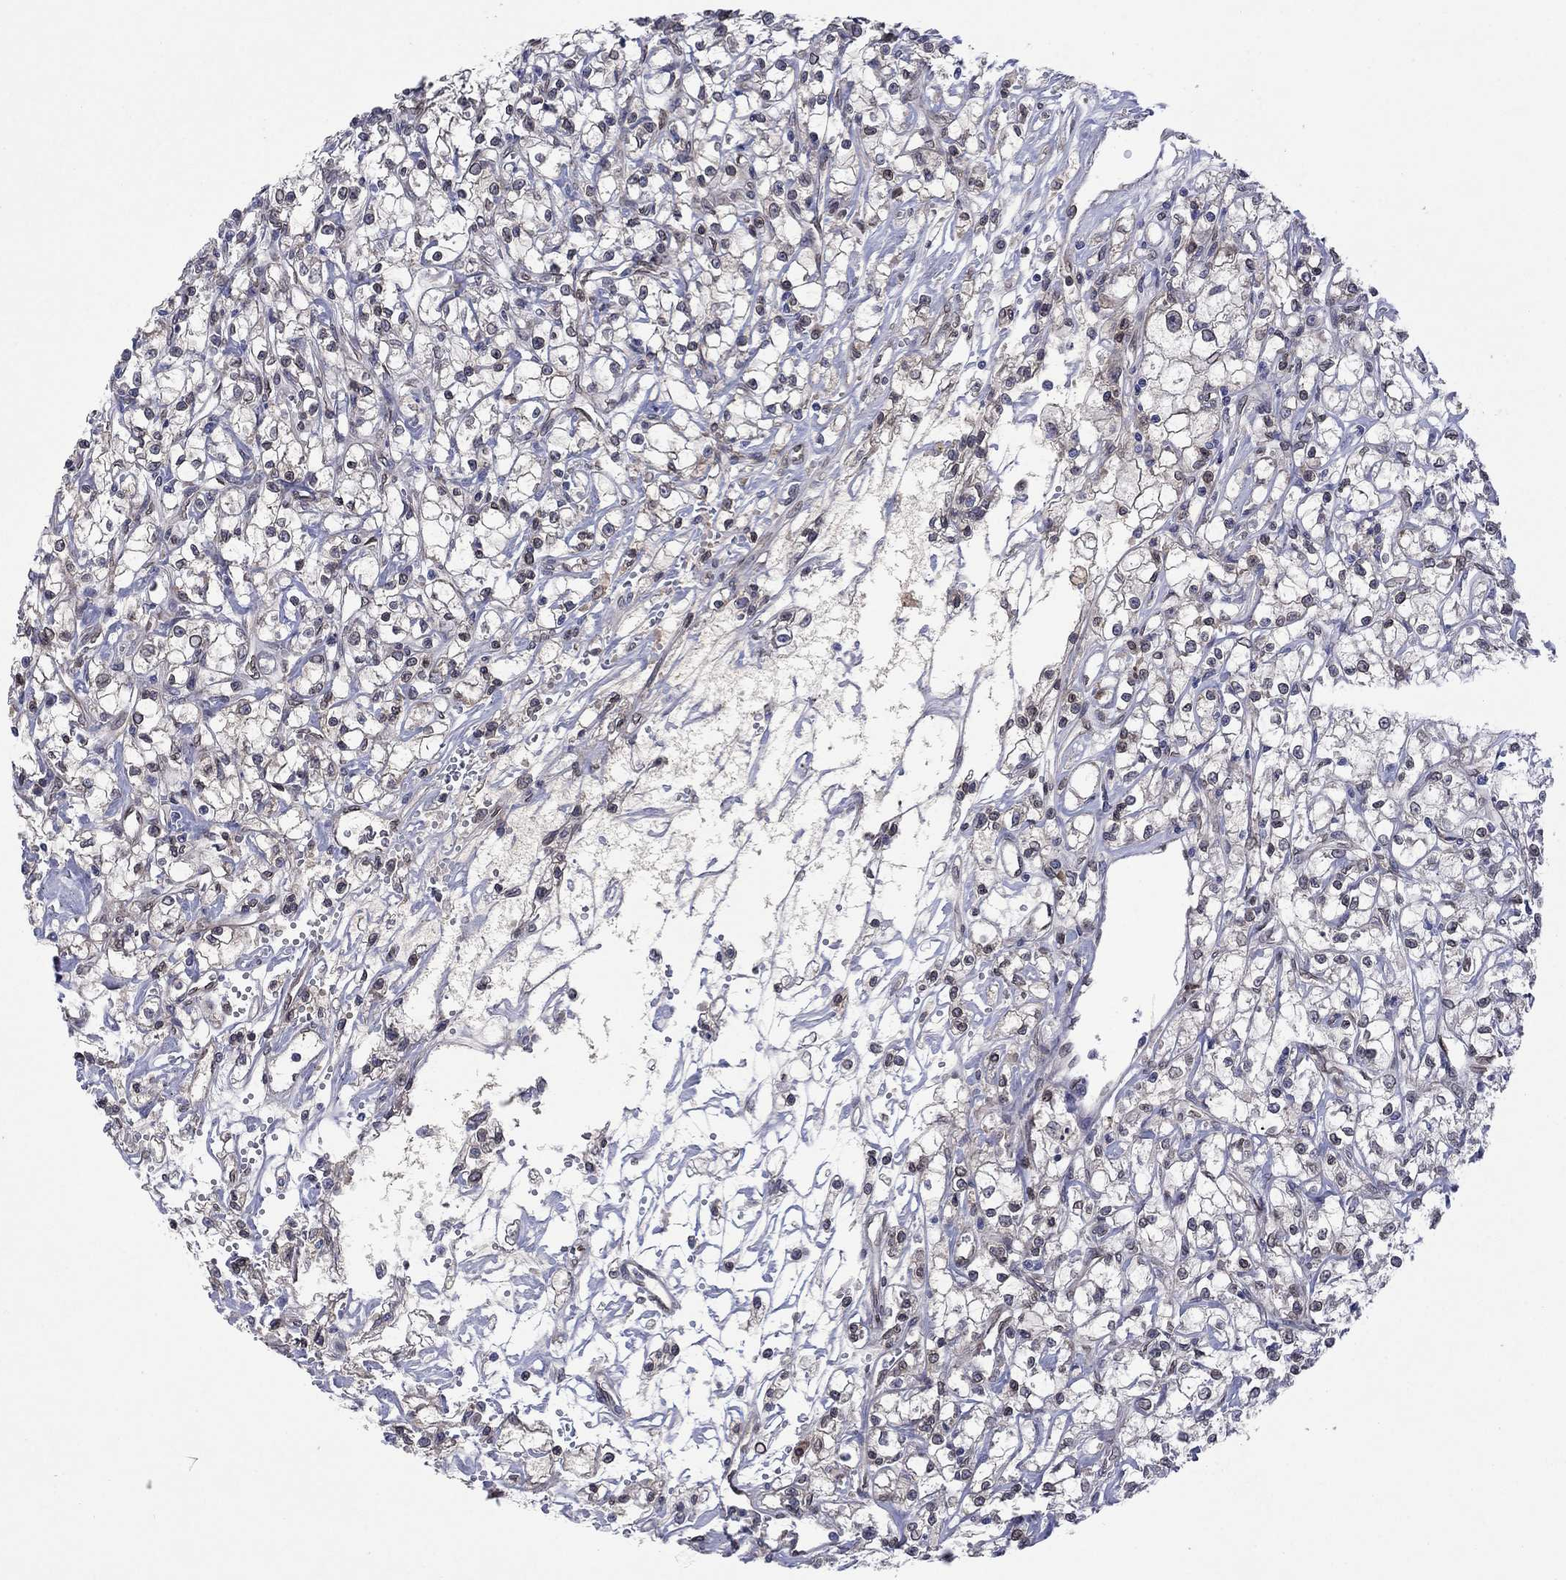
{"staining": {"intensity": "negative", "quantity": "none", "location": "none"}, "tissue": "renal cancer", "cell_type": "Tumor cells", "image_type": "cancer", "snomed": [{"axis": "morphology", "description": "Adenocarcinoma, NOS"}, {"axis": "topography", "description": "Kidney"}], "caption": "Tumor cells are negative for protein expression in human renal cancer. (DAB IHC, high magnification).", "gene": "EMC9", "patient": {"sex": "female", "age": 59}}